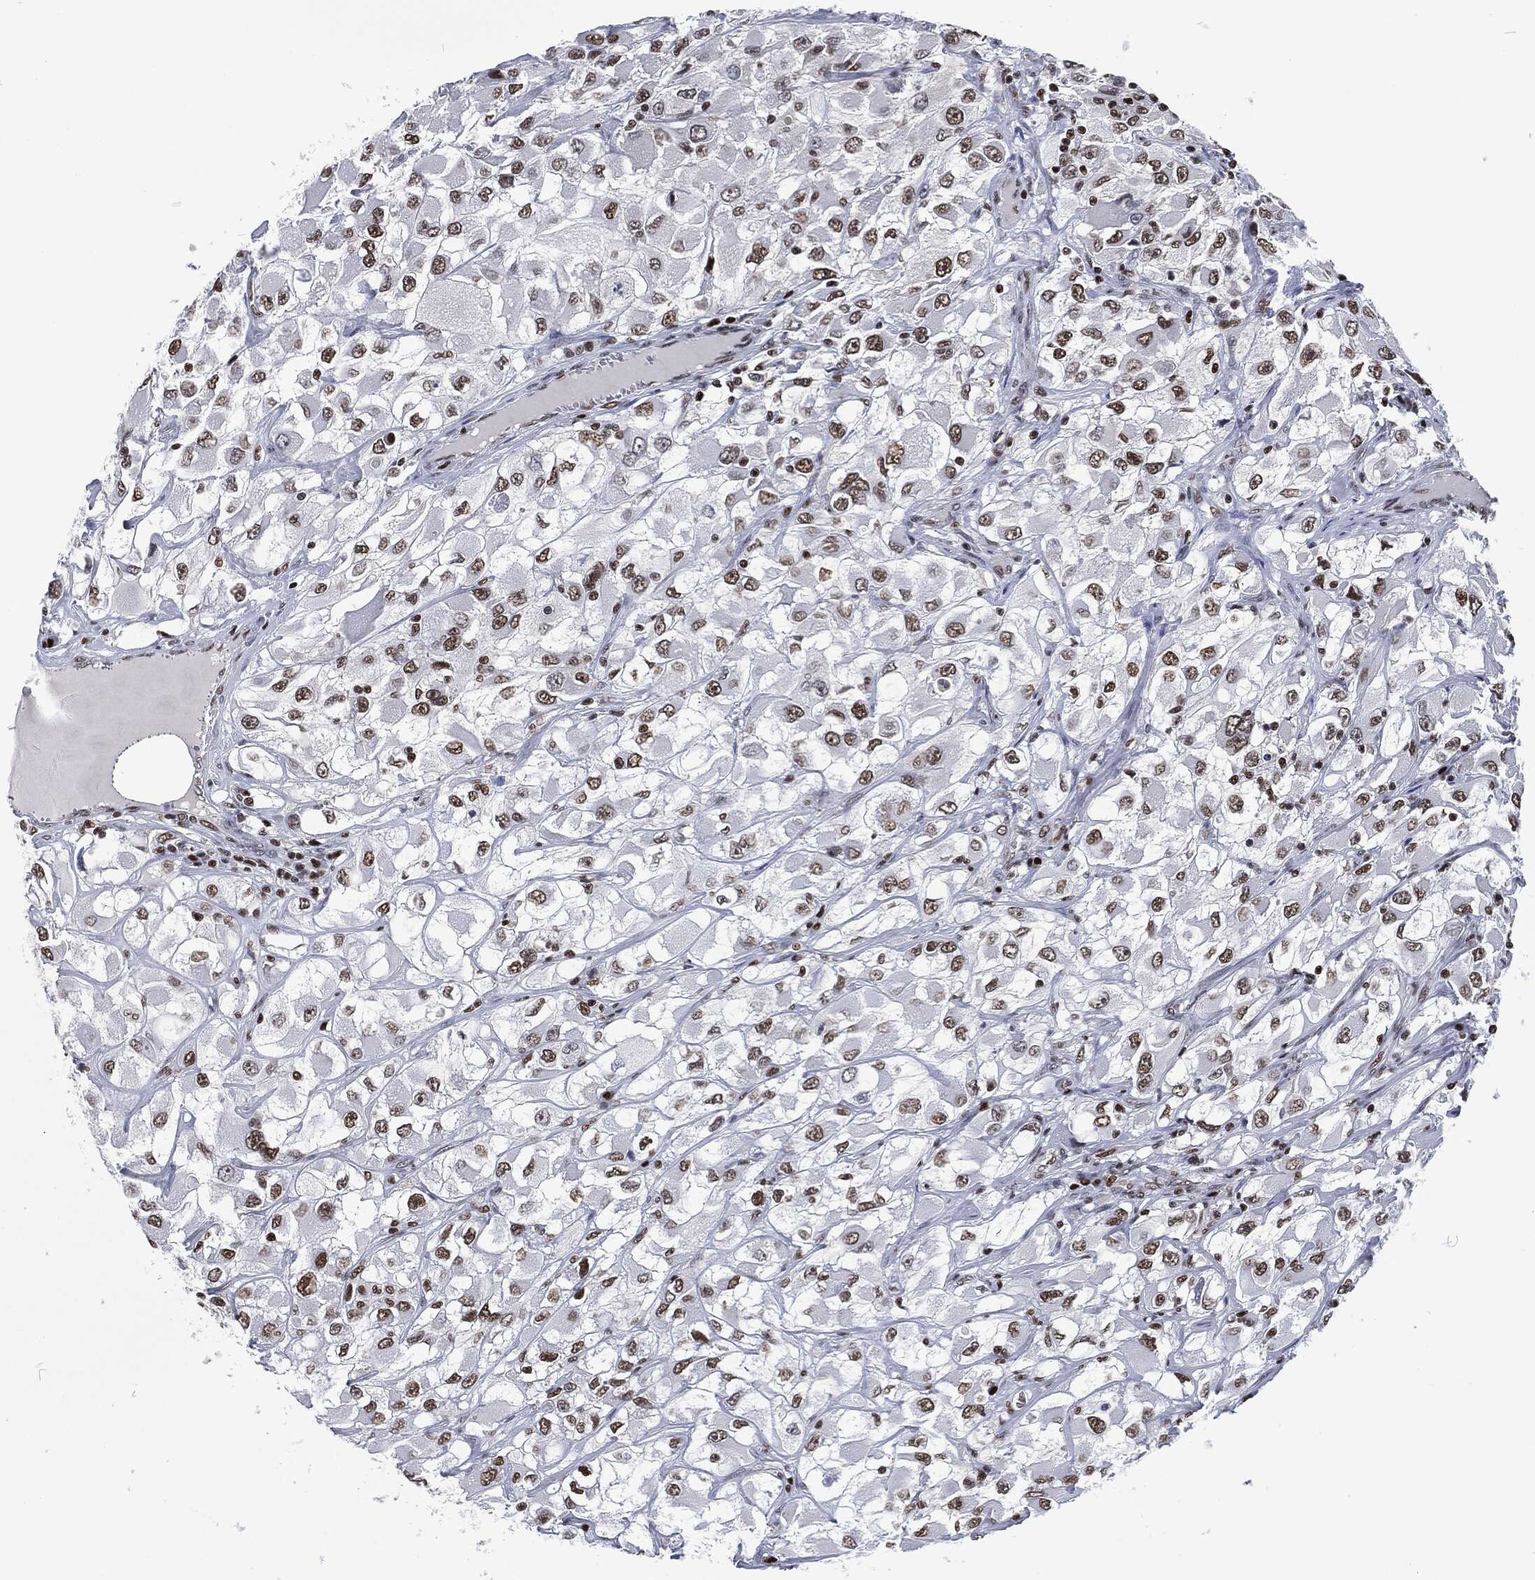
{"staining": {"intensity": "moderate", "quantity": "25%-75%", "location": "nuclear"}, "tissue": "renal cancer", "cell_type": "Tumor cells", "image_type": "cancer", "snomed": [{"axis": "morphology", "description": "Adenocarcinoma, NOS"}, {"axis": "topography", "description": "Kidney"}], "caption": "DAB immunohistochemical staining of human renal adenocarcinoma shows moderate nuclear protein expression in approximately 25%-75% of tumor cells.", "gene": "DCPS", "patient": {"sex": "female", "age": 52}}